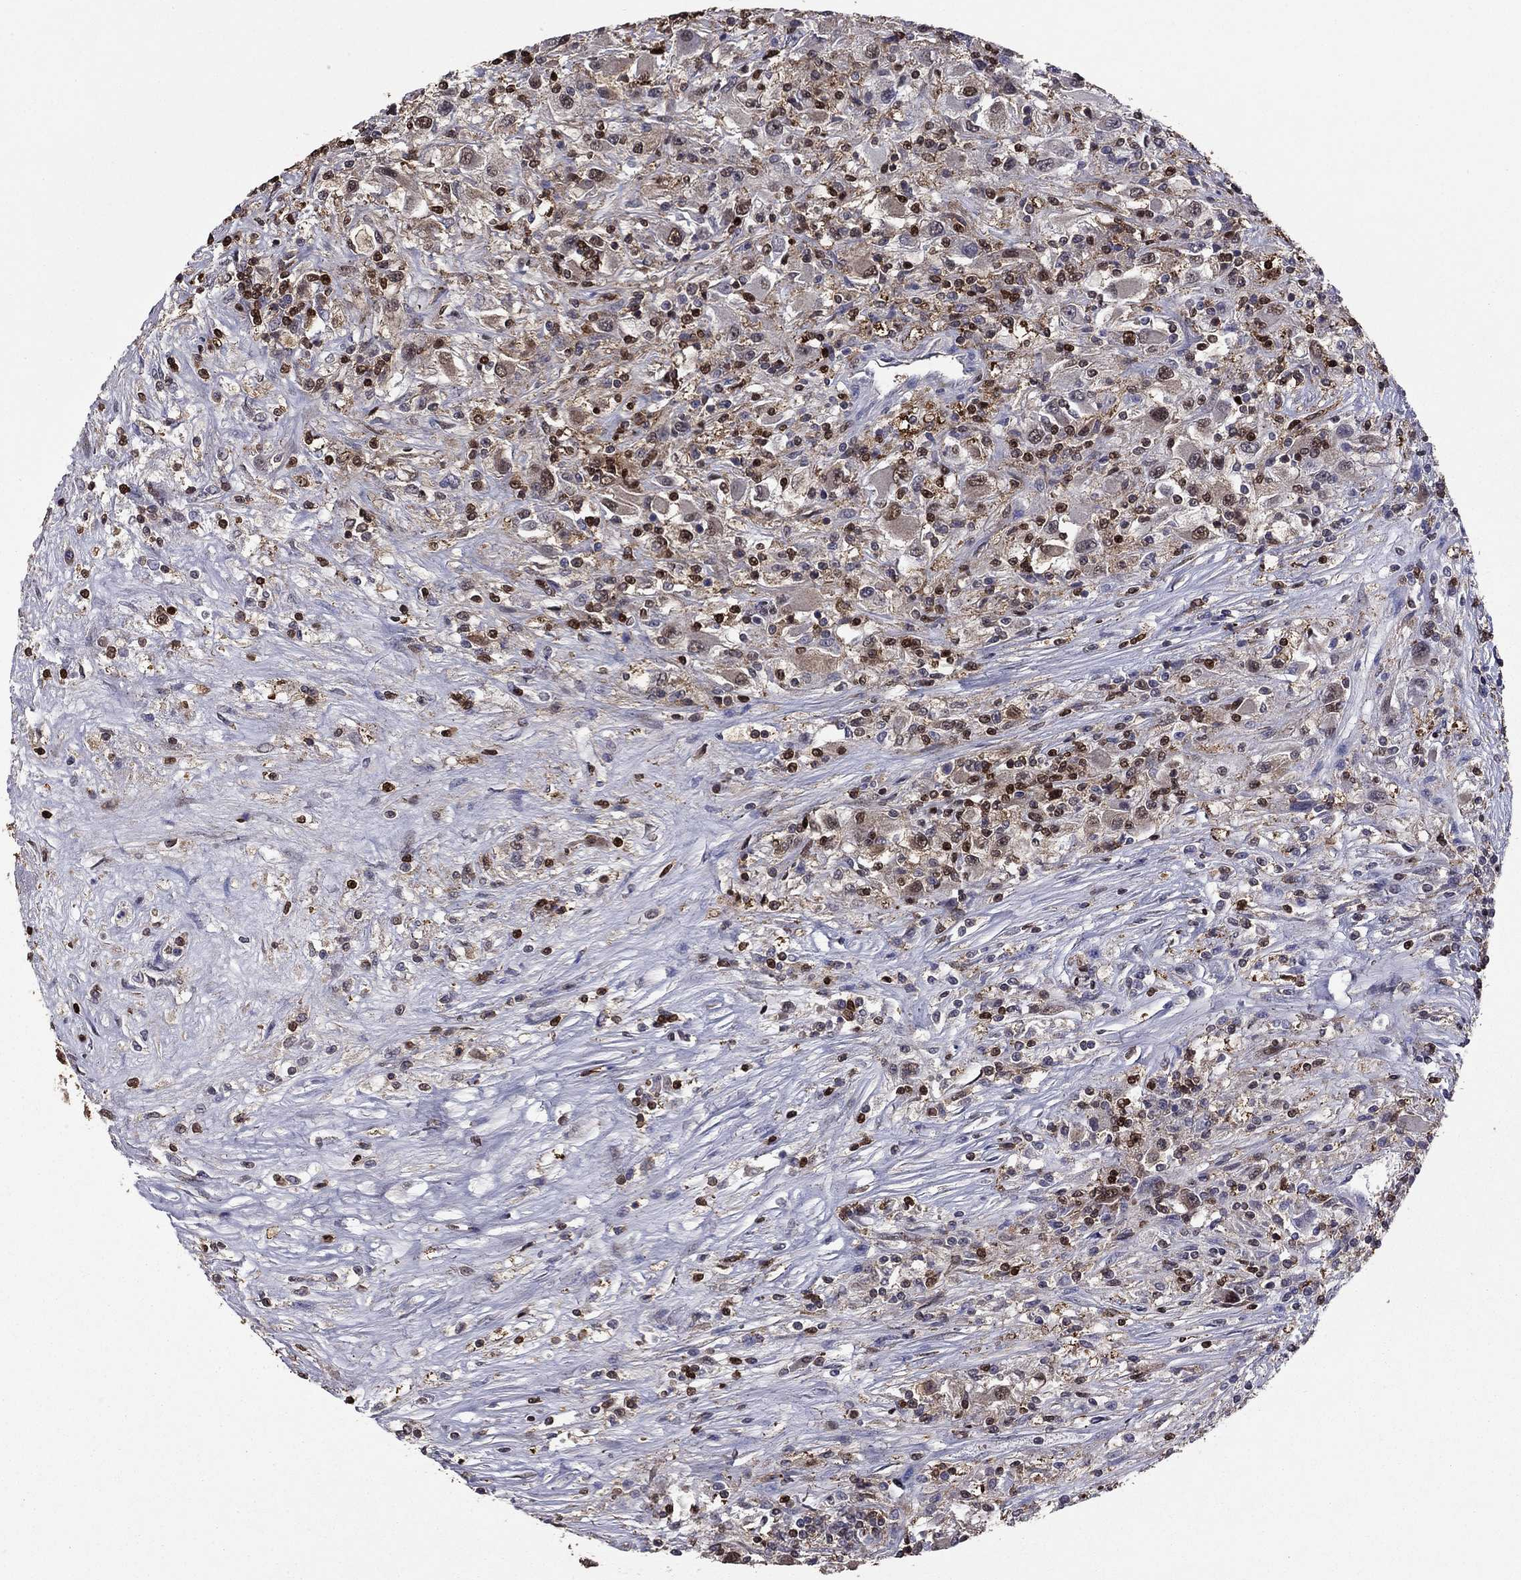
{"staining": {"intensity": "strong", "quantity": "<25%", "location": "nuclear"}, "tissue": "renal cancer", "cell_type": "Tumor cells", "image_type": "cancer", "snomed": [{"axis": "morphology", "description": "Adenocarcinoma, NOS"}, {"axis": "topography", "description": "Kidney"}], "caption": "Adenocarcinoma (renal) stained with a protein marker shows strong staining in tumor cells.", "gene": "APPBP2", "patient": {"sex": "female", "age": 67}}